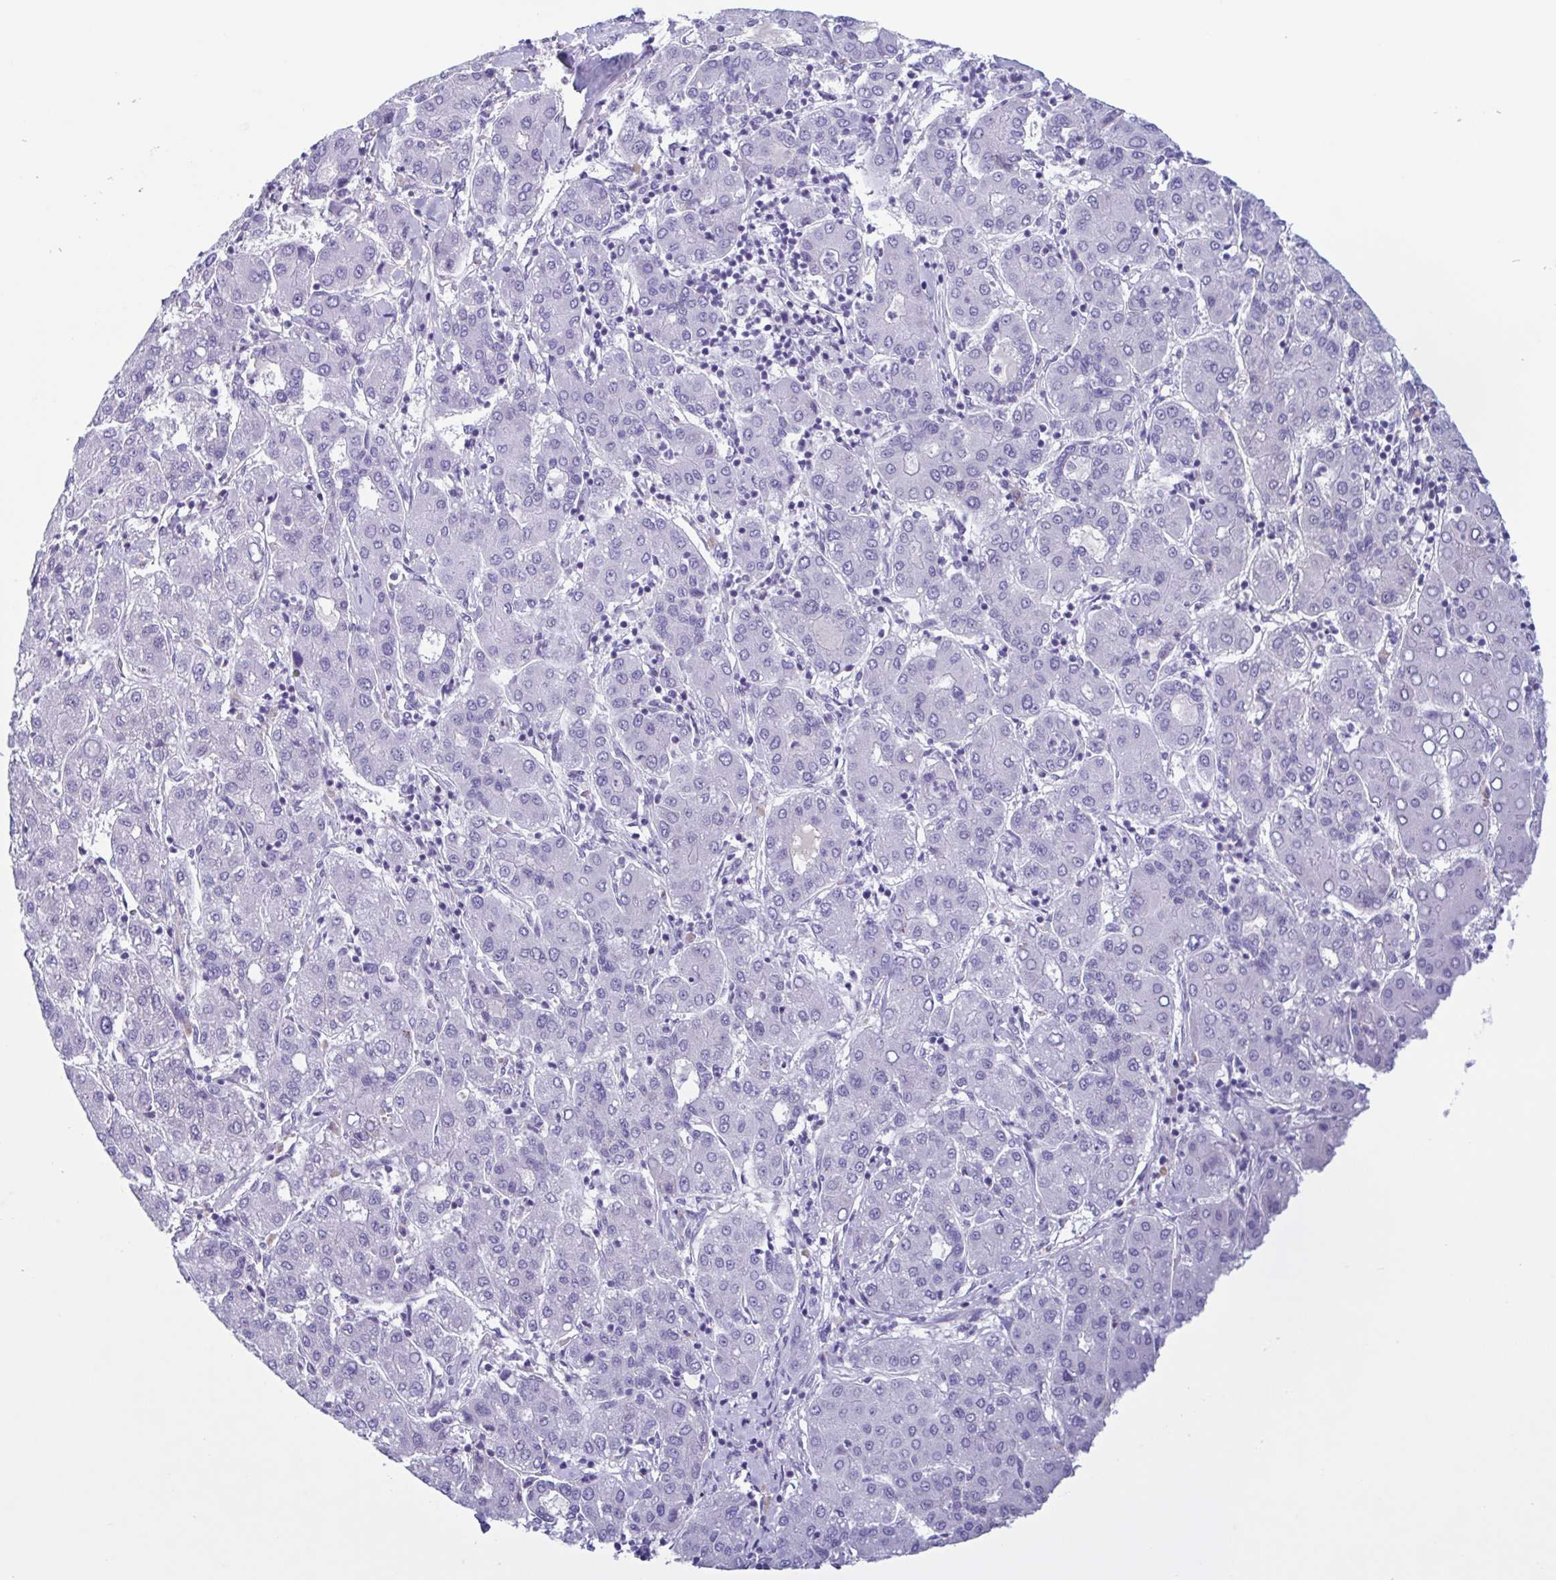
{"staining": {"intensity": "negative", "quantity": "none", "location": "none"}, "tissue": "liver cancer", "cell_type": "Tumor cells", "image_type": "cancer", "snomed": [{"axis": "morphology", "description": "Carcinoma, Hepatocellular, NOS"}, {"axis": "topography", "description": "Liver"}], "caption": "Tumor cells are negative for protein expression in human liver cancer. (DAB immunohistochemistry, high magnification).", "gene": "INAFM1", "patient": {"sex": "male", "age": 65}}